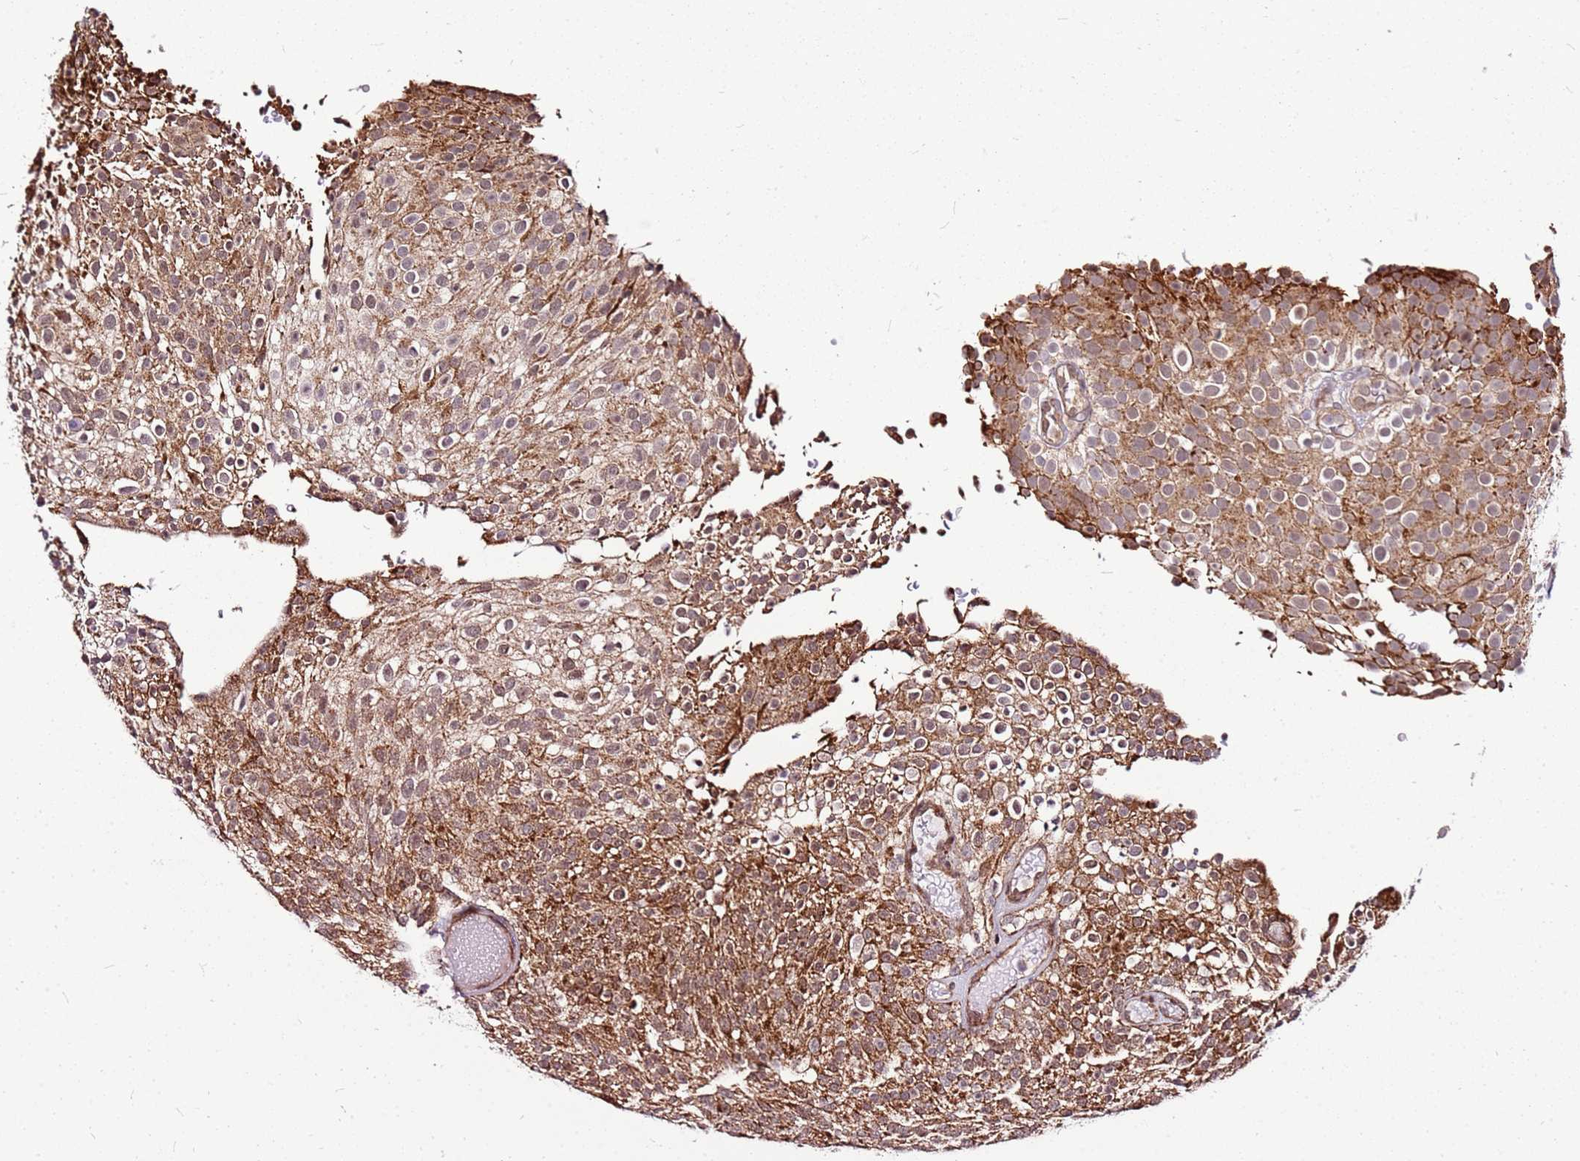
{"staining": {"intensity": "strong", "quantity": ">75%", "location": "cytoplasmic/membranous"}, "tissue": "urothelial cancer", "cell_type": "Tumor cells", "image_type": "cancer", "snomed": [{"axis": "morphology", "description": "Urothelial carcinoma, Low grade"}, {"axis": "topography", "description": "Urinary bladder"}], "caption": "High-magnification brightfield microscopy of urothelial cancer stained with DAB (brown) and counterstained with hematoxylin (blue). tumor cells exhibit strong cytoplasmic/membranous expression is present in approximately>75% of cells.", "gene": "OR51T1", "patient": {"sex": "male", "age": 78}}